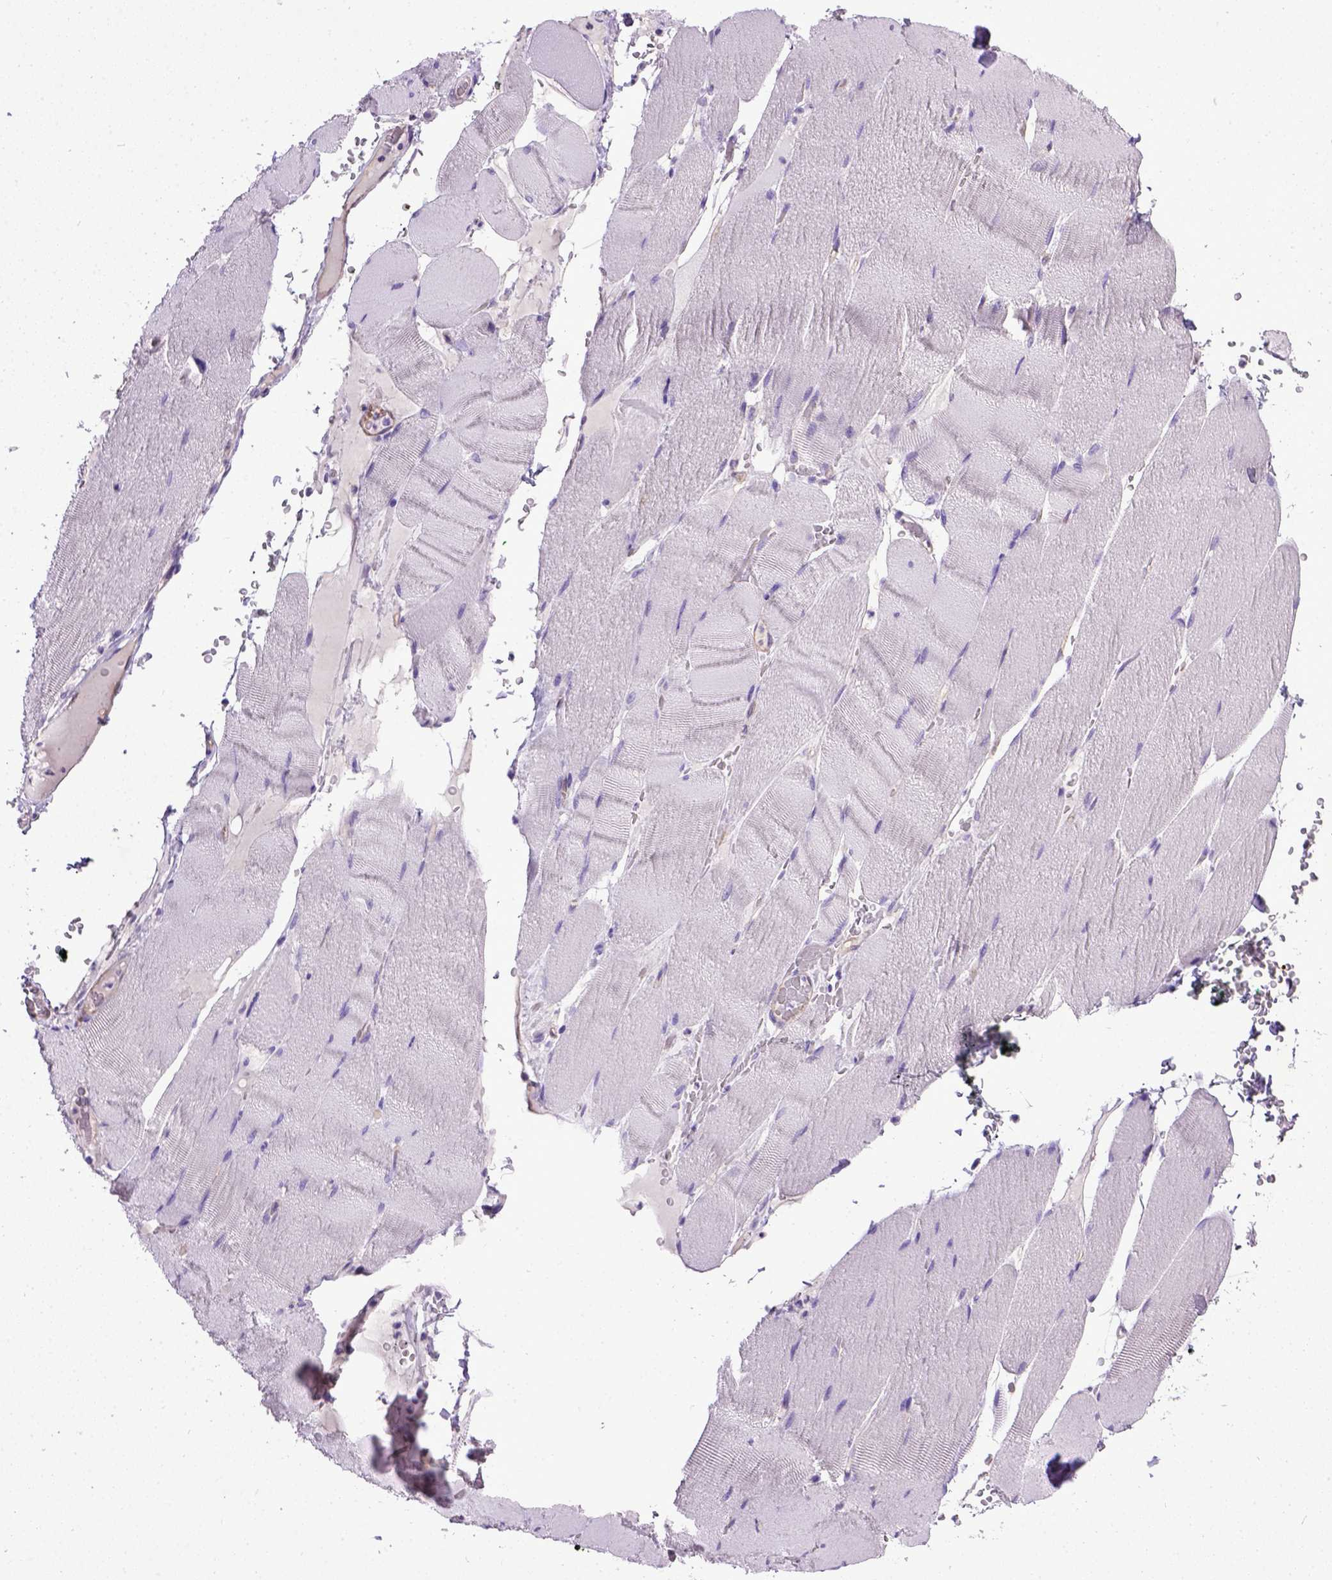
{"staining": {"intensity": "negative", "quantity": "none", "location": "none"}, "tissue": "skeletal muscle", "cell_type": "Myocytes", "image_type": "normal", "snomed": [{"axis": "morphology", "description": "Normal tissue, NOS"}, {"axis": "topography", "description": "Skeletal muscle"}], "caption": "Immunohistochemistry (IHC) of benign skeletal muscle displays no expression in myocytes.", "gene": "ENG", "patient": {"sex": "male", "age": 56}}